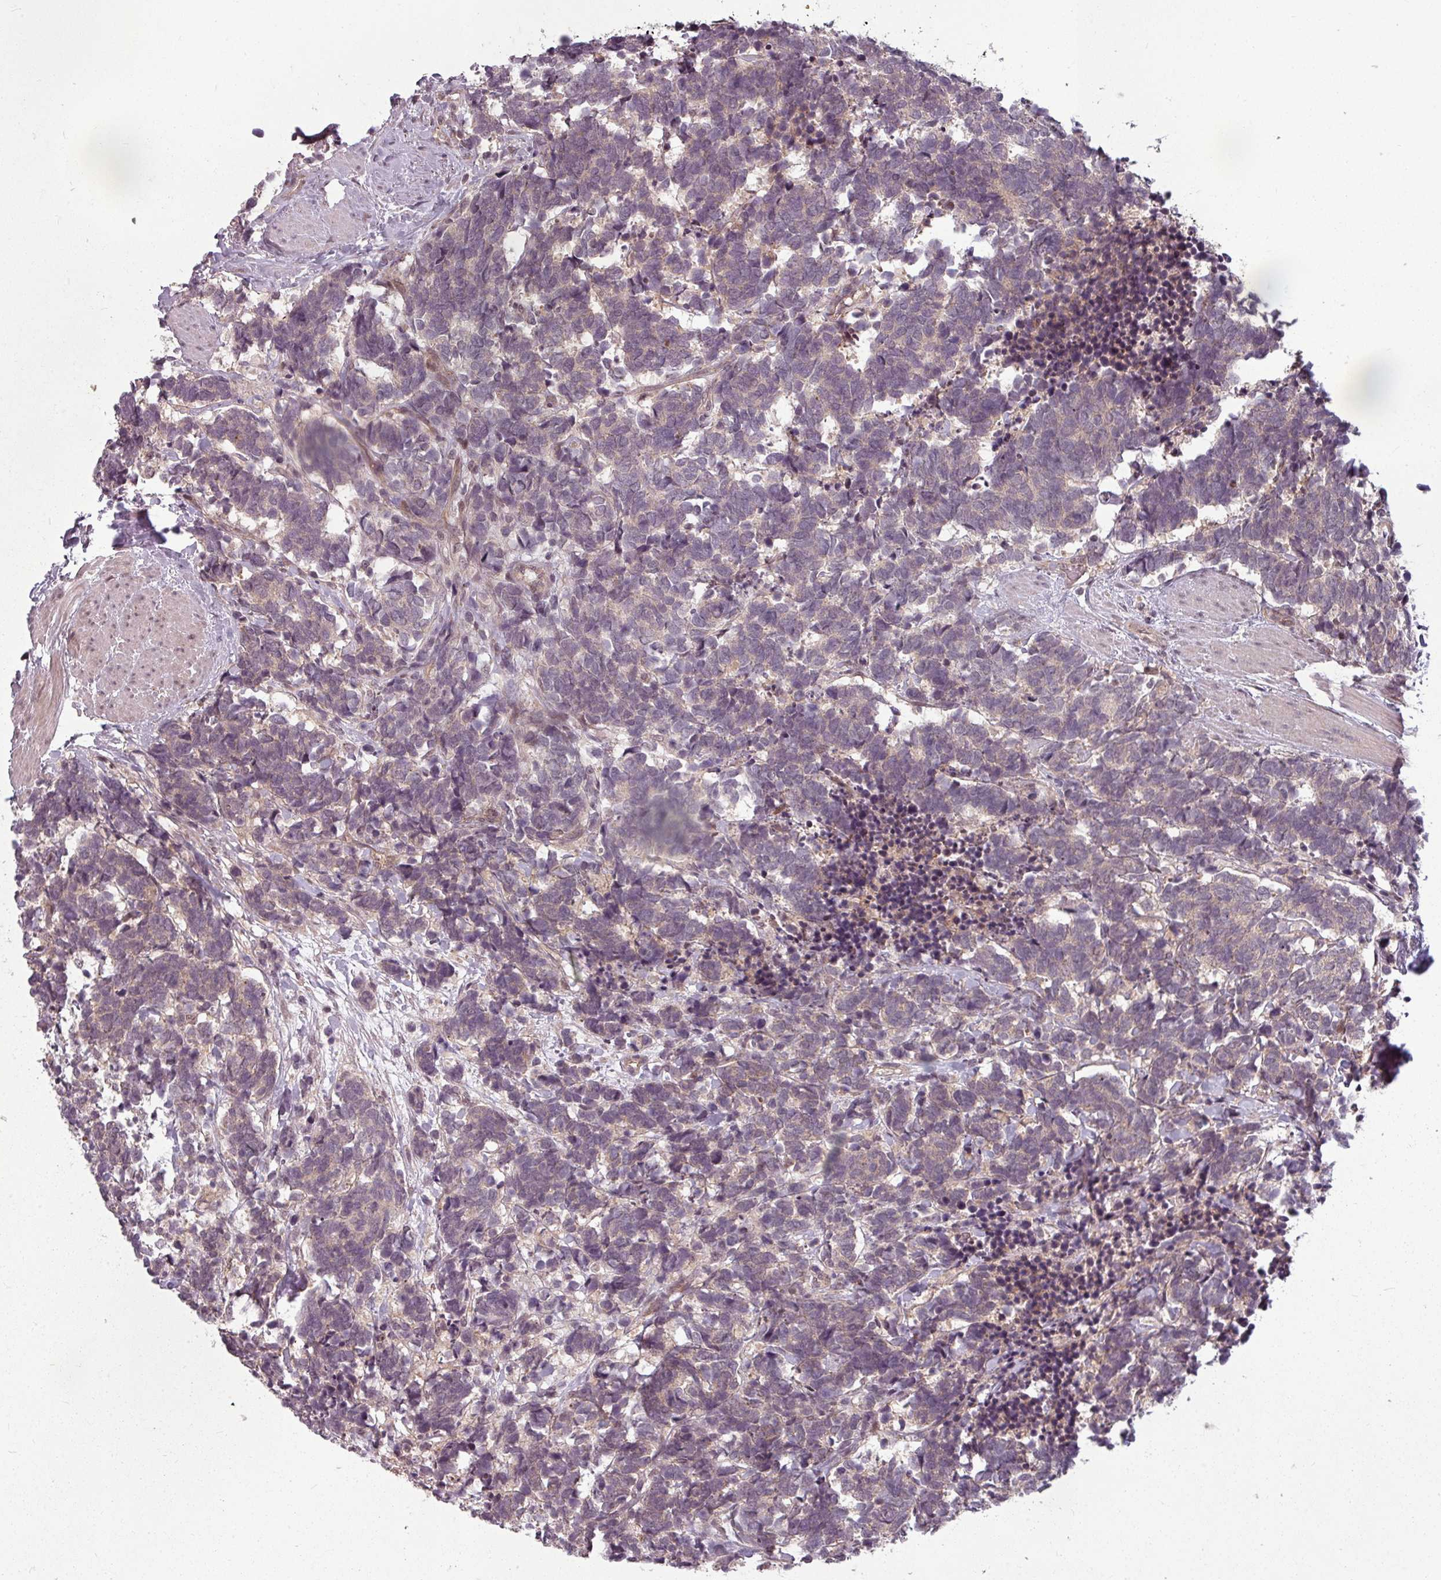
{"staining": {"intensity": "weak", "quantity": "25%-75%", "location": "cytoplasmic/membranous"}, "tissue": "carcinoid", "cell_type": "Tumor cells", "image_type": "cancer", "snomed": [{"axis": "morphology", "description": "Carcinoma, NOS"}, {"axis": "morphology", "description": "Carcinoid, malignant, NOS"}, {"axis": "topography", "description": "Prostate"}], "caption": "Immunohistochemical staining of human carcinoid (malignant) shows low levels of weak cytoplasmic/membranous positivity in approximately 25%-75% of tumor cells.", "gene": "CLIC1", "patient": {"sex": "male", "age": 57}}